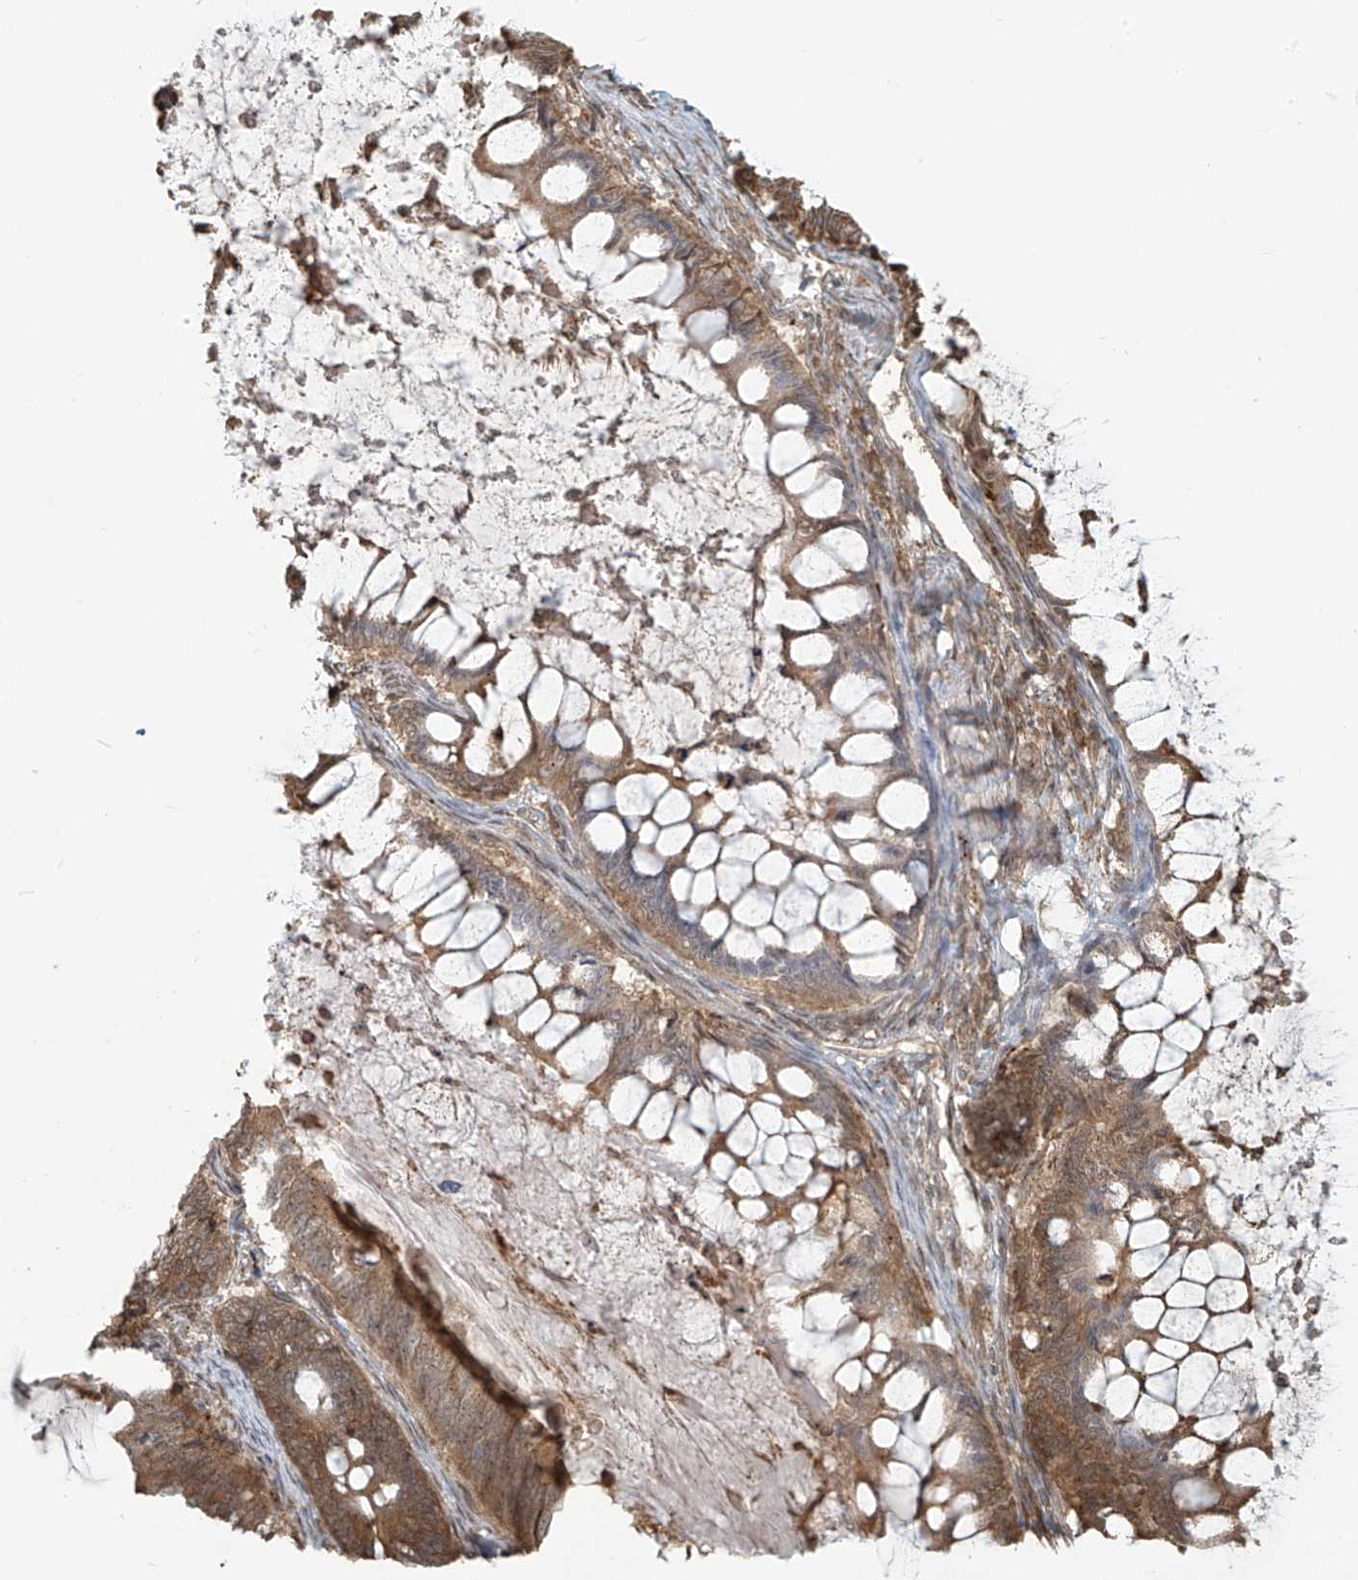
{"staining": {"intensity": "moderate", "quantity": ">75%", "location": "cytoplasmic/membranous"}, "tissue": "ovarian cancer", "cell_type": "Tumor cells", "image_type": "cancer", "snomed": [{"axis": "morphology", "description": "Cystadenocarcinoma, mucinous, NOS"}, {"axis": "topography", "description": "Ovary"}], "caption": "A brown stain shows moderate cytoplasmic/membranous expression of a protein in ovarian cancer tumor cells. The staining was performed using DAB, with brown indicating positive protein expression. Nuclei are stained blue with hematoxylin.", "gene": "PLEKHM3", "patient": {"sex": "female", "age": 61}}